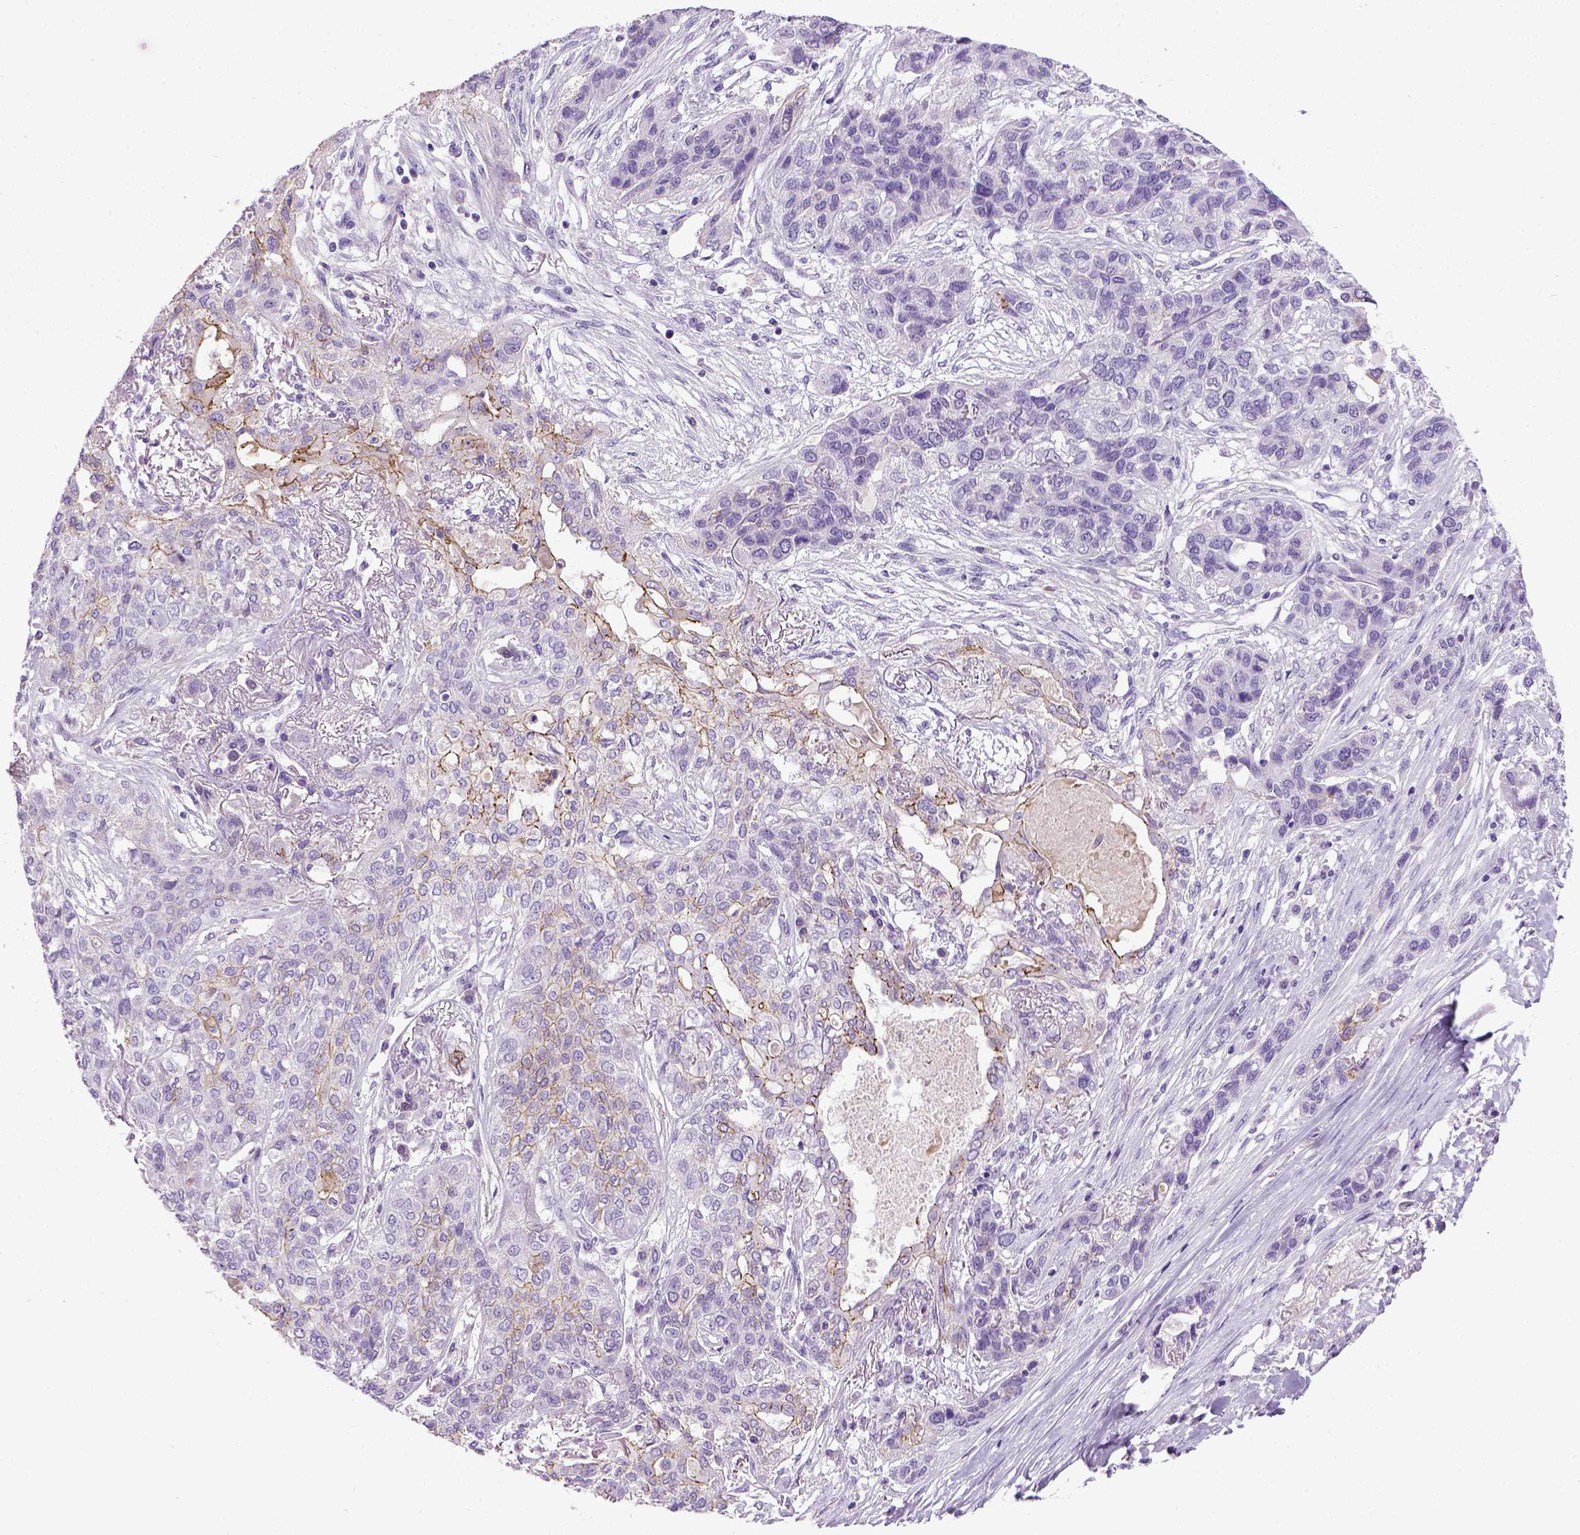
{"staining": {"intensity": "moderate", "quantity": "<25%", "location": "cytoplasmic/membranous"}, "tissue": "lung cancer", "cell_type": "Tumor cells", "image_type": "cancer", "snomed": [{"axis": "morphology", "description": "Squamous cell carcinoma, NOS"}, {"axis": "topography", "description": "Lung"}], "caption": "Protein staining of squamous cell carcinoma (lung) tissue demonstrates moderate cytoplasmic/membranous positivity in approximately <25% of tumor cells. Nuclei are stained in blue.", "gene": "CDH1", "patient": {"sex": "female", "age": 70}}